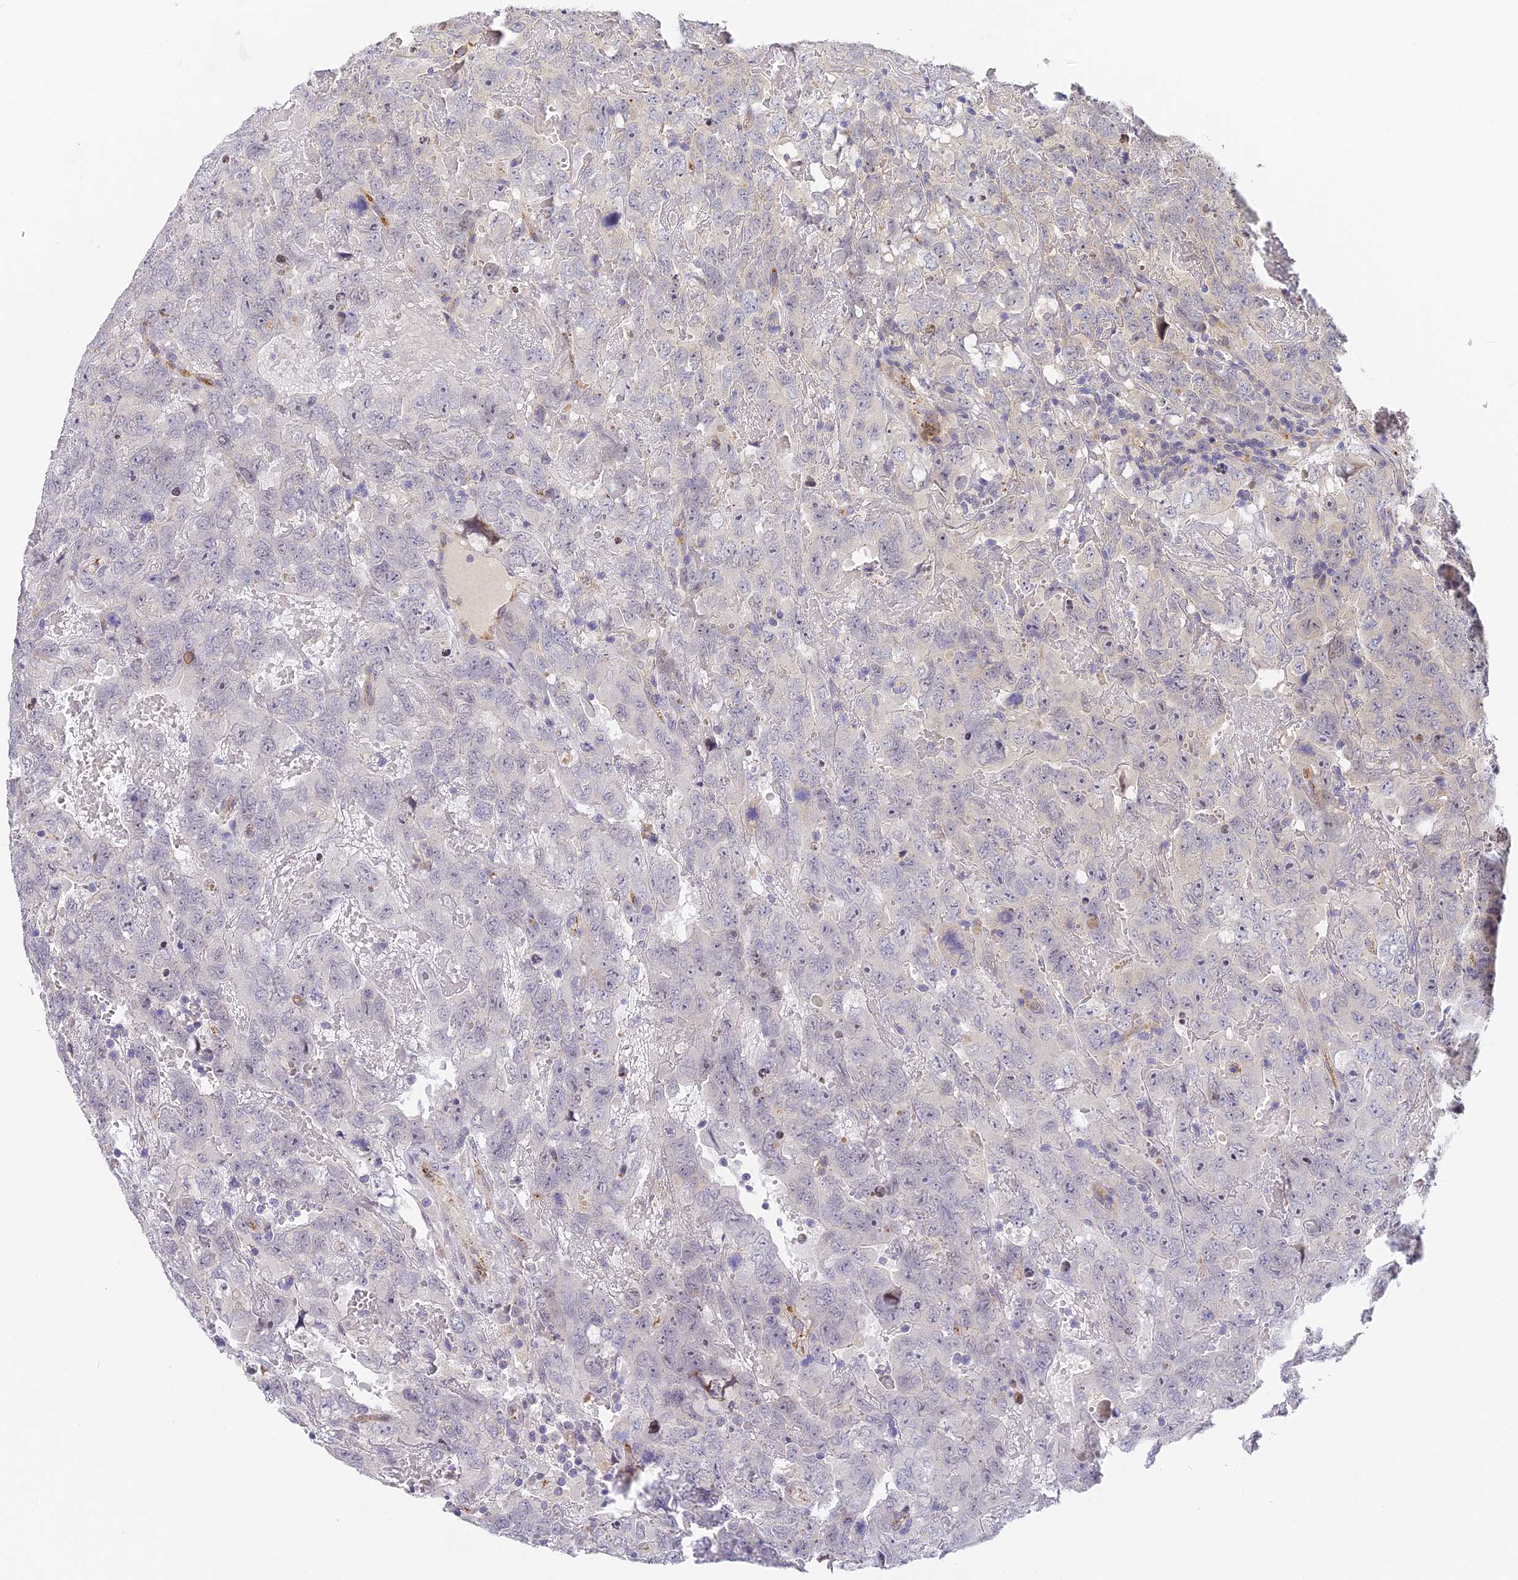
{"staining": {"intensity": "negative", "quantity": "none", "location": "none"}, "tissue": "testis cancer", "cell_type": "Tumor cells", "image_type": "cancer", "snomed": [{"axis": "morphology", "description": "Carcinoma, Embryonal, NOS"}, {"axis": "topography", "description": "Testis"}], "caption": "Tumor cells show no significant expression in testis cancer.", "gene": "DNAAF10", "patient": {"sex": "male", "age": 45}}